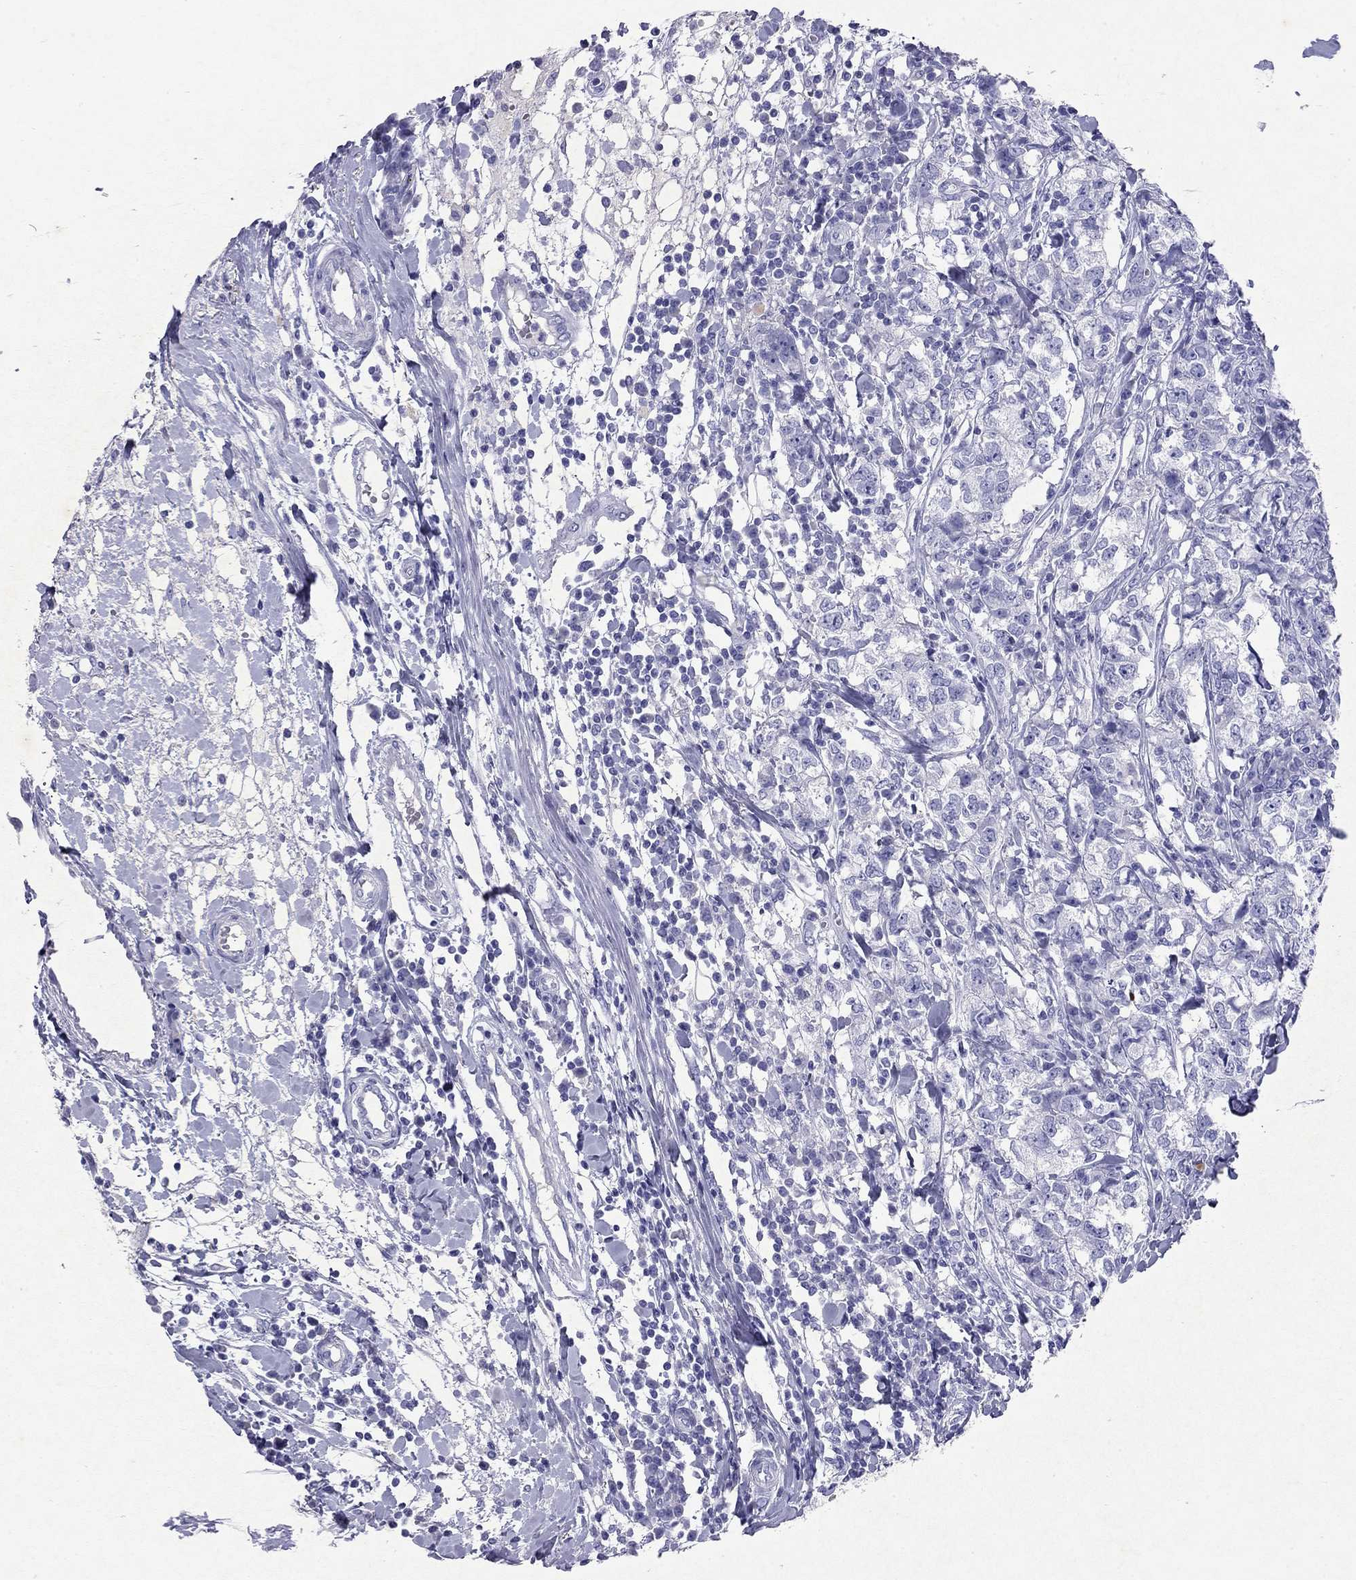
{"staining": {"intensity": "negative", "quantity": "none", "location": "none"}, "tissue": "breast cancer", "cell_type": "Tumor cells", "image_type": "cancer", "snomed": [{"axis": "morphology", "description": "Duct carcinoma"}, {"axis": "topography", "description": "Breast"}], "caption": "Immunohistochemical staining of human intraductal carcinoma (breast) displays no significant staining in tumor cells.", "gene": "ARMC12", "patient": {"sex": "female", "age": 30}}